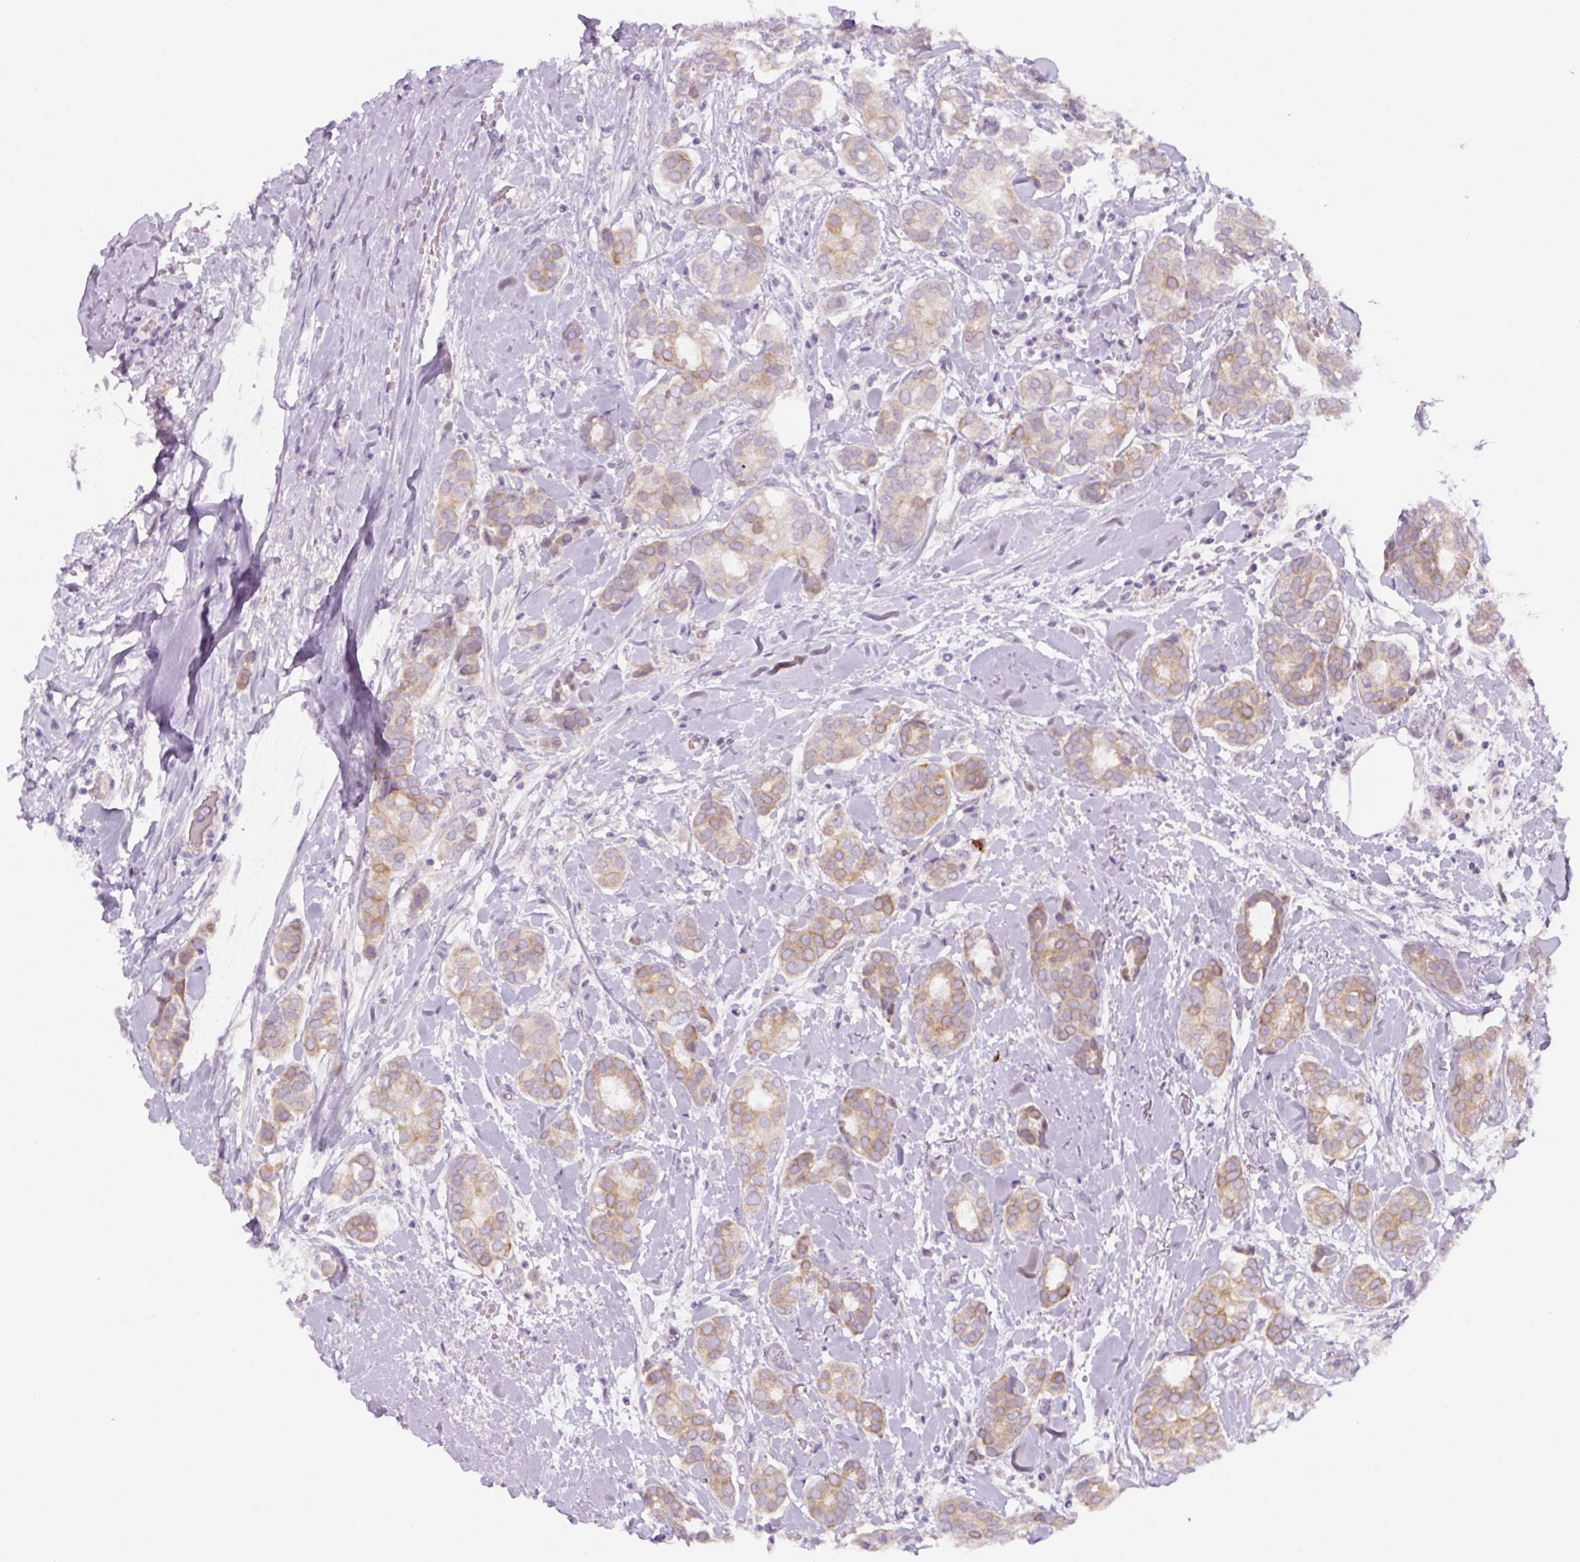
{"staining": {"intensity": "weak", "quantity": ">75%", "location": "cytoplasmic/membranous"}, "tissue": "breast cancer", "cell_type": "Tumor cells", "image_type": "cancer", "snomed": [{"axis": "morphology", "description": "Duct carcinoma"}, {"axis": "topography", "description": "Breast"}], "caption": "A photomicrograph of human infiltrating ductal carcinoma (breast) stained for a protein displays weak cytoplasmic/membranous brown staining in tumor cells.", "gene": "YIF1B", "patient": {"sex": "female", "age": 73}}